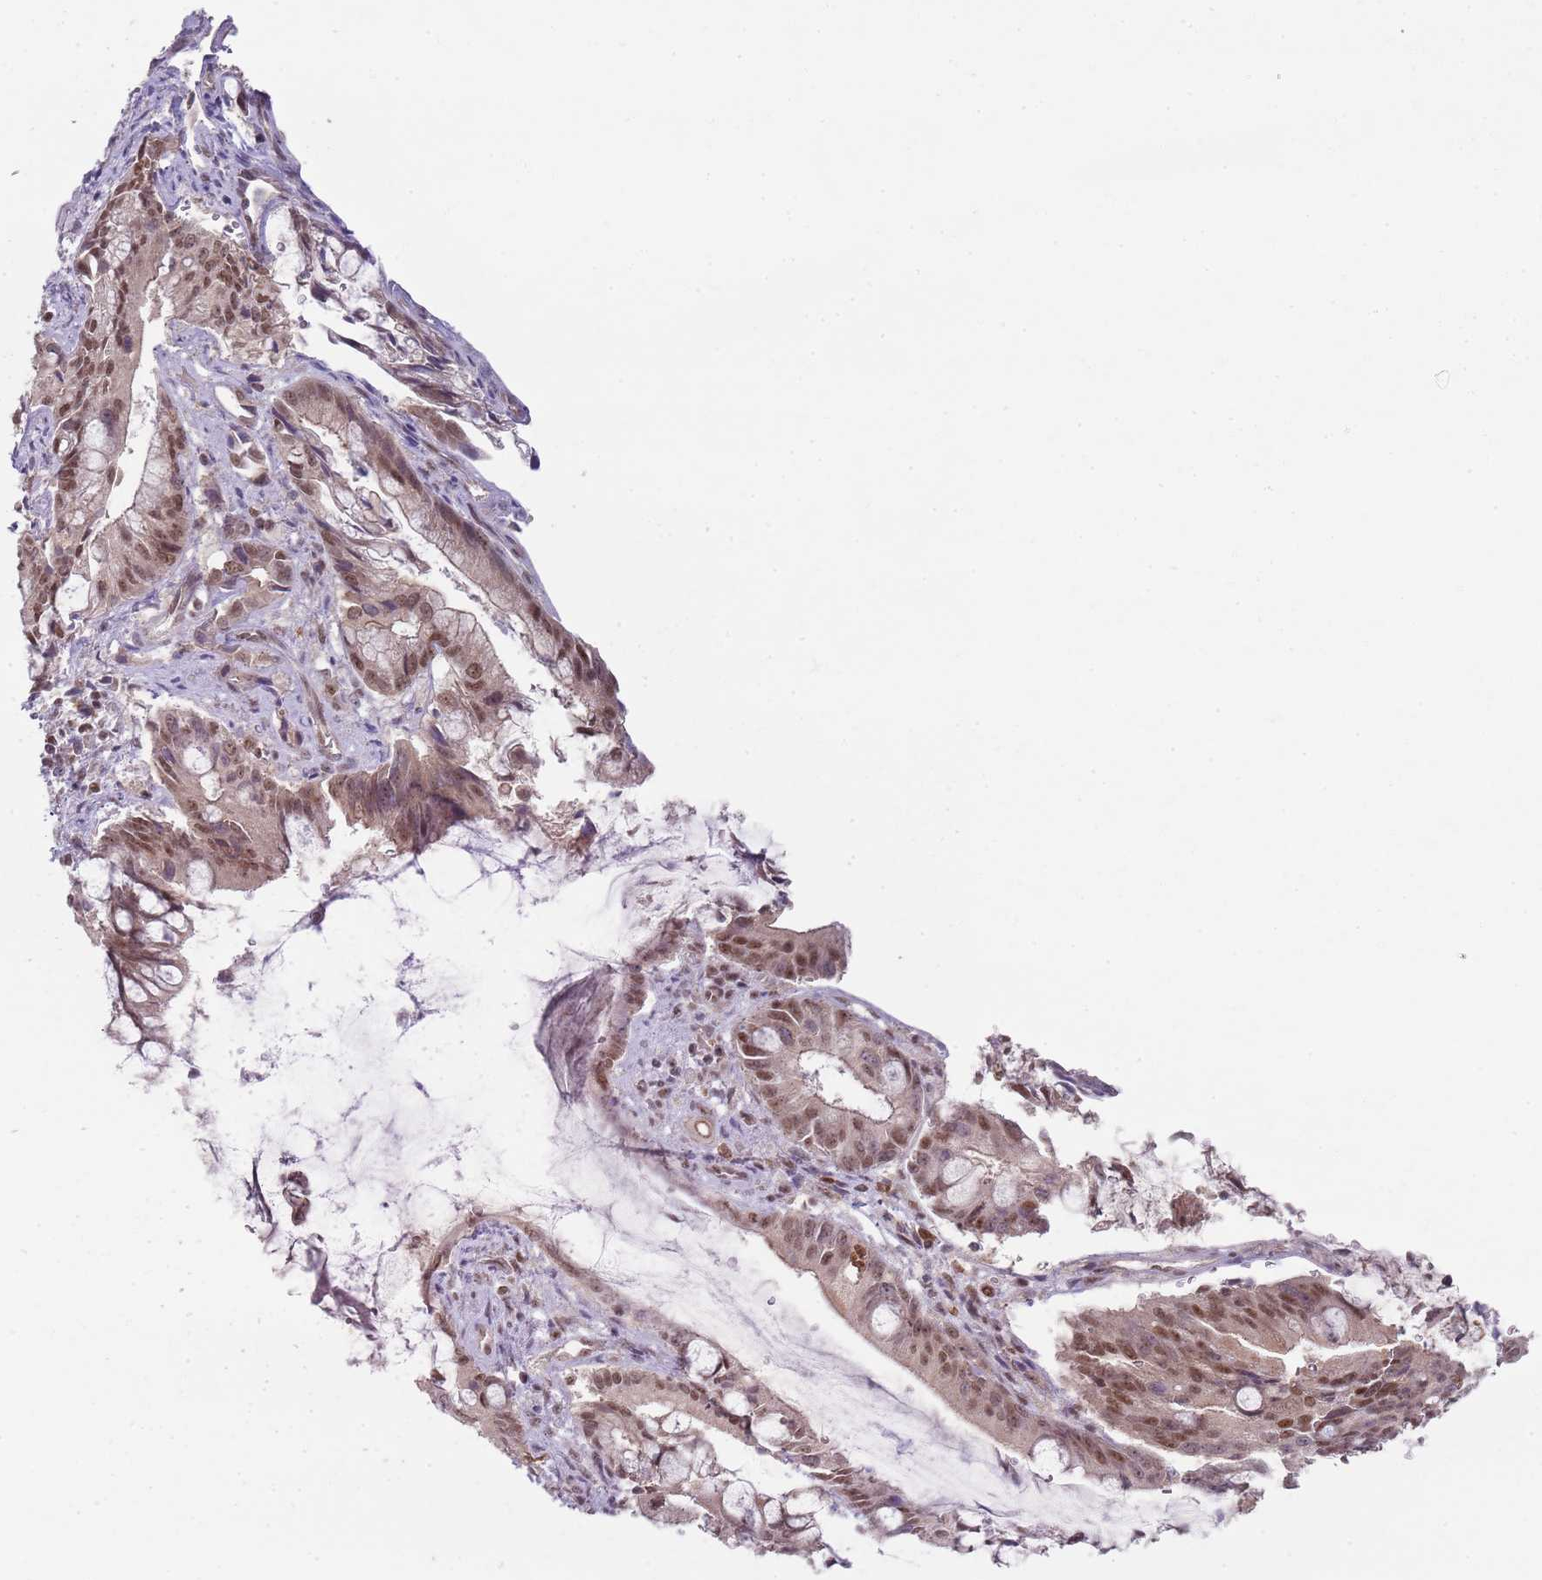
{"staining": {"intensity": "moderate", "quantity": ">75%", "location": "nuclear"}, "tissue": "pancreatic cancer", "cell_type": "Tumor cells", "image_type": "cancer", "snomed": [{"axis": "morphology", "description": "Adenocarcinoma, NOS"}, {"axis": "topography", "description": "Pancreas"}], "caption": "Immunohistochemical staining of pancreatic adenocarcinoma shows medium levels of moderate nuclear staining in about >75% of tumor cells. (DAB (3,3'-diaminobenzidine) = brown stain, brightfield microscopy at high magnification).", "gene": "SMARCAL1", "patient": {"sex": "male", "age": 68}}